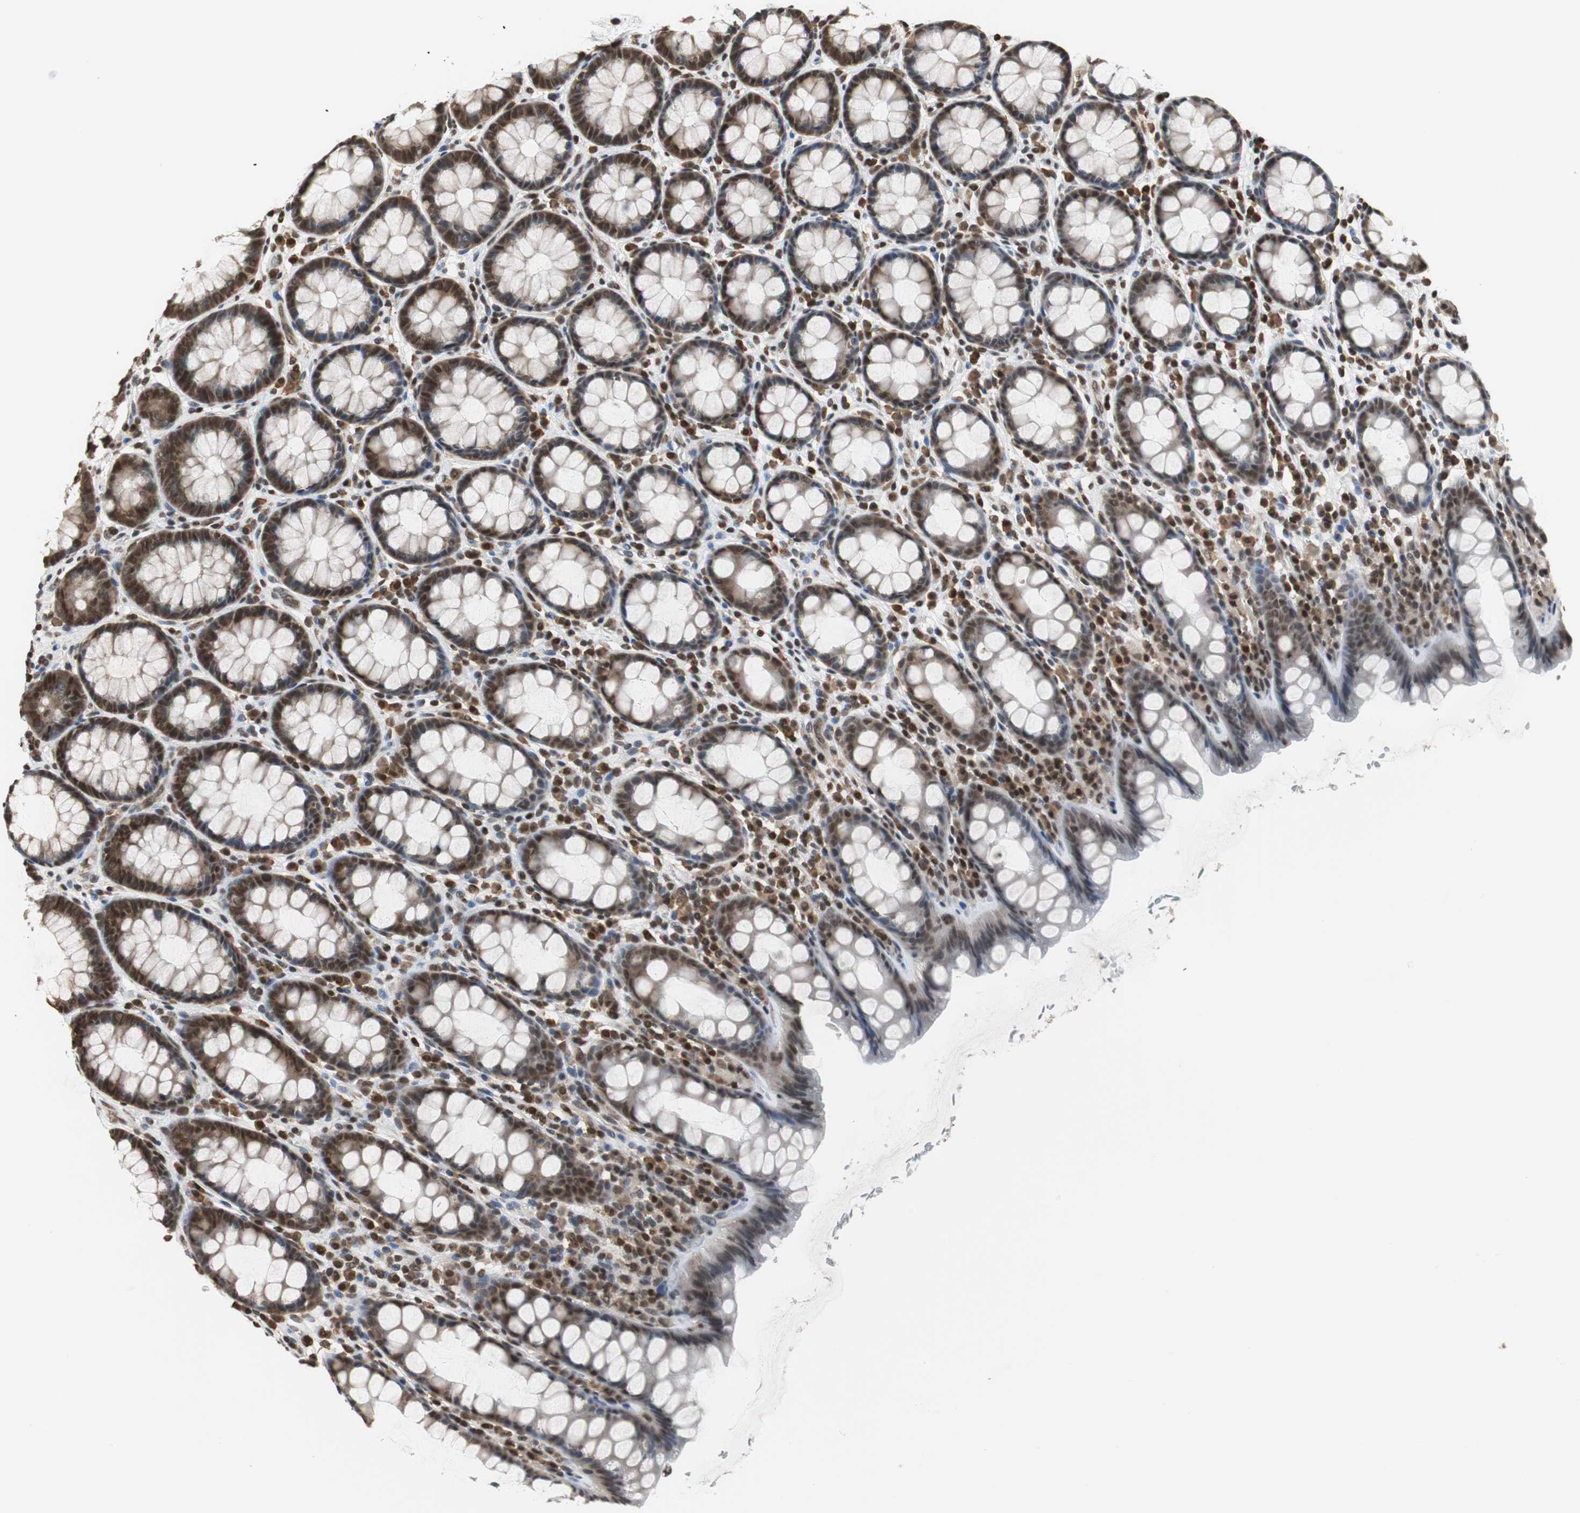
{"staining": {"intensity": "strong", "quantity": ">75%", "location": "nuclear"}, "tissue": "rectum", "cell_type": "Glandular cells", "image_type": "normal", "snomed": [{"axis": "morphology", "description": "Normal tissue, NOS"}, {"axis": "topography", "description": "Rectum"}], "caption": "A high-resolution histopathology image shows immunohistochemistry staining of normal rectum, which exhibits strong nuclear positivity in approximately >75% of glandular cells. The staining is performed using DAB (3,3'-diaminobenzidine) brown chromogen to label protein expression. The nuclei are counter-stained blue using hematoxylin.", "gene": "REST", "patient": {"sex": "male", "age": 92}}